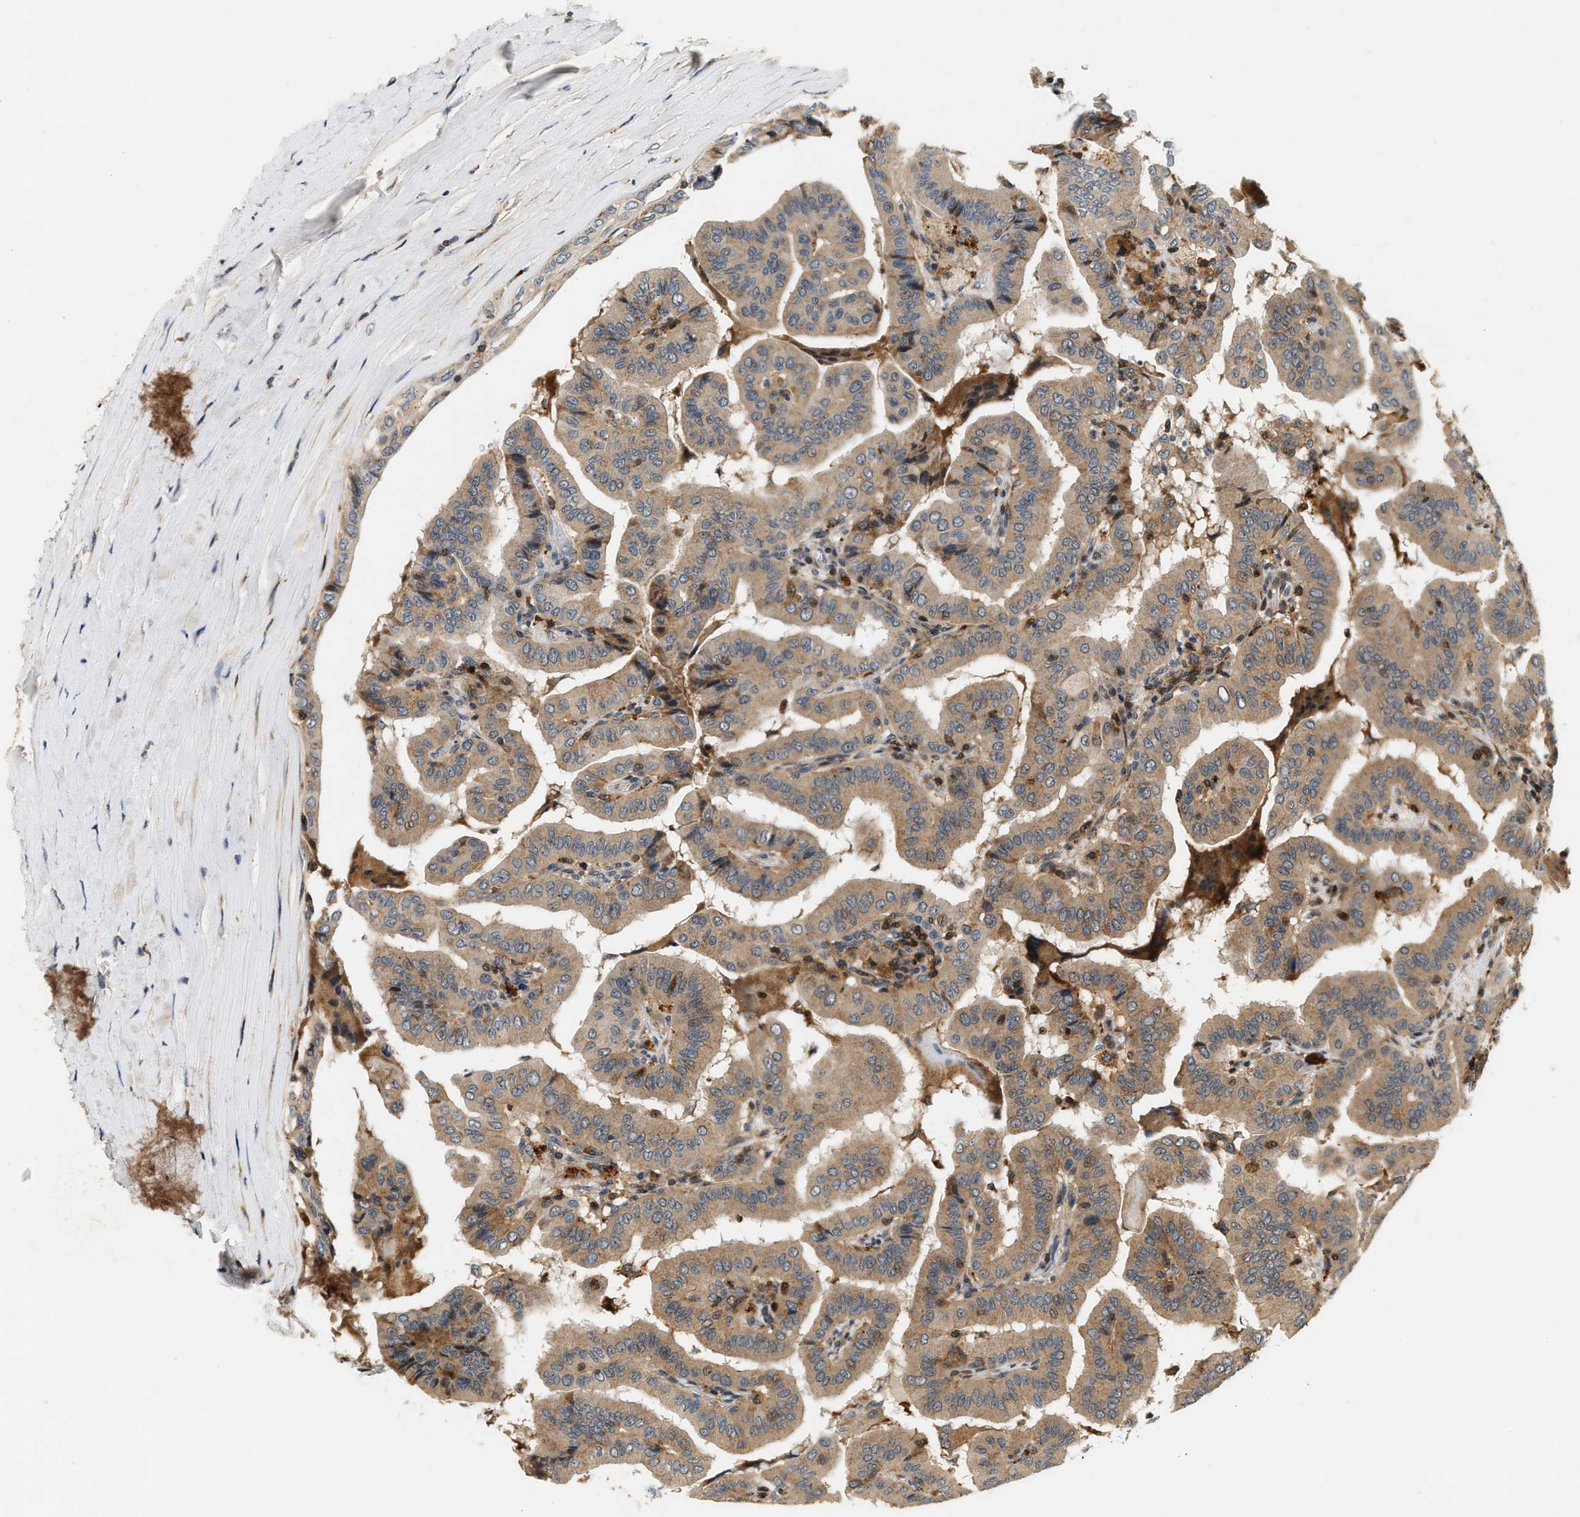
{"staining": {"intensity": "moderate", "quantity": ">75%", "location": "cytoplasmic/membranous"}, "tissue": "thyroid cancer", "cell_type": "Tumor cells", "image_type": "cancer", "snomed": [{"axis": "morphology", "description": "Papillary adenocarcinoma, NOS"}, {"axis": "topography", "description": "Thyroid gland"}], "caption": "Protein analysis of thyroid cancer (papillary adenocarcinoma) tissue shows moderate cytoplasmic/membranous staining in about >75% of tumor cells. The staining was performed using DAB (3,3'-diaminobenzidine), with brown indicating positive protein expression. Nuclei are stained blue with hematoxylin.", "gene": "SAMD9", "patient": {"sex": "male", "age": 33}}